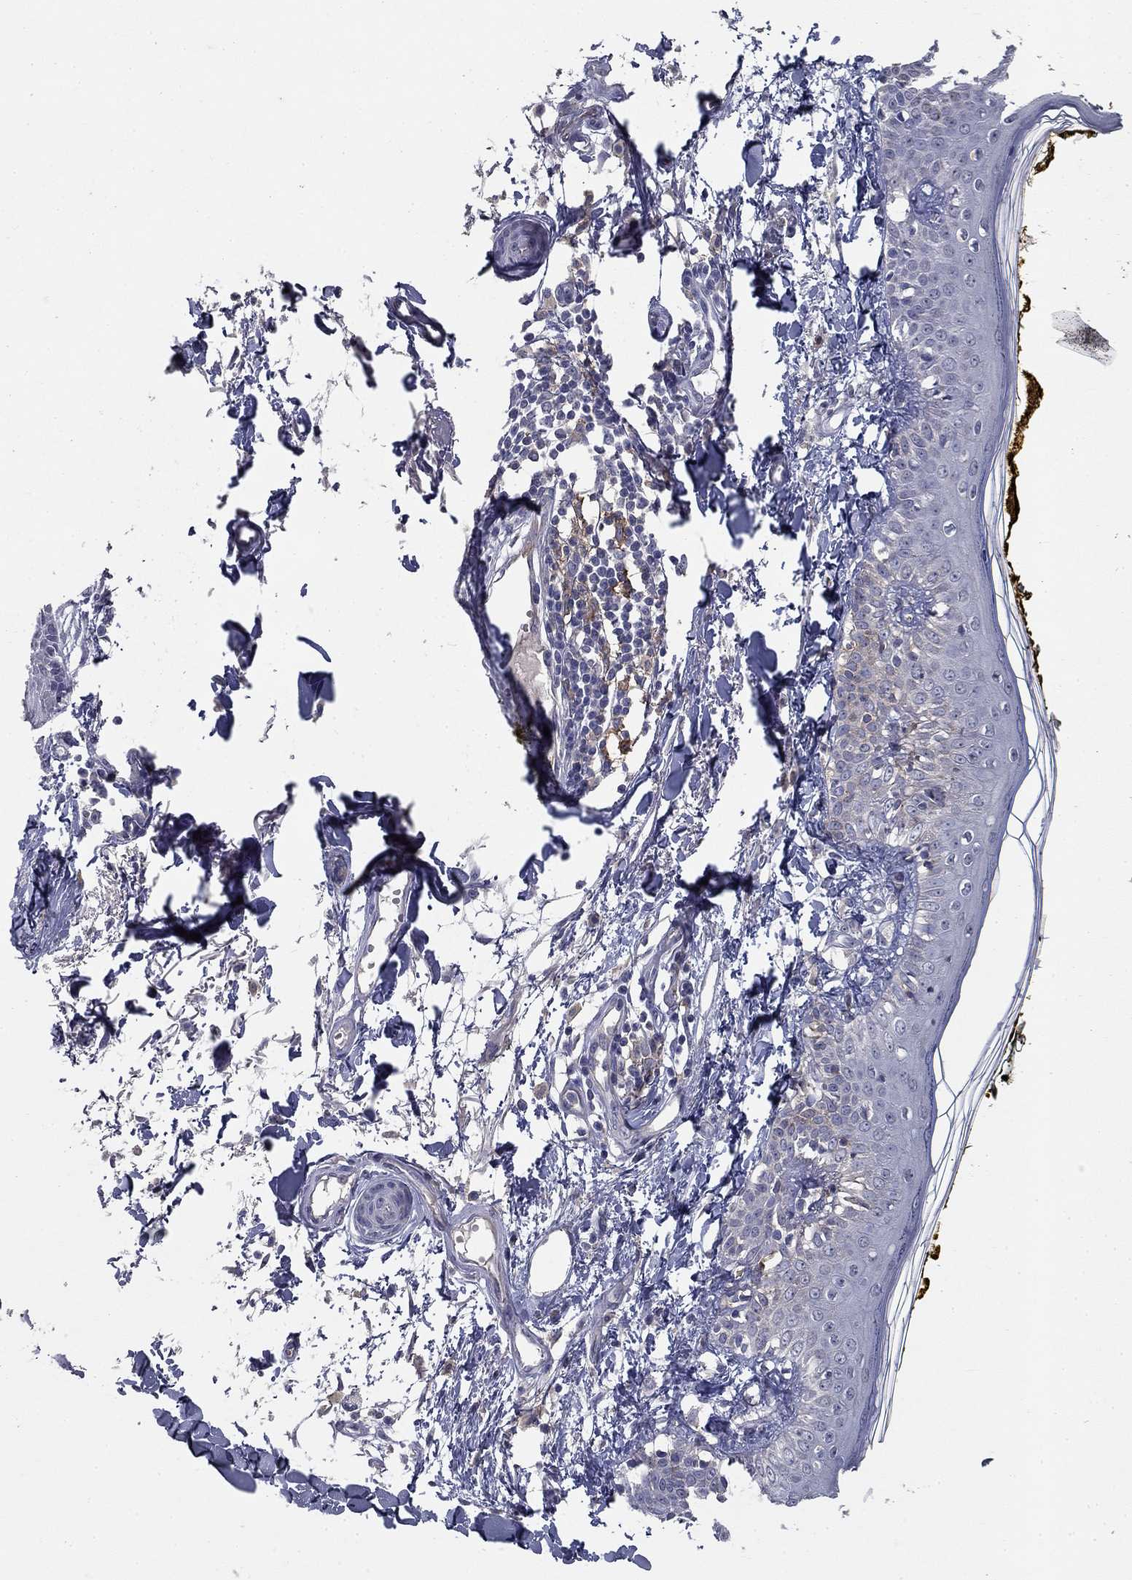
{"staining": {"intensity": "negative", "quantity": "none", "location": "none"}, "tissue": "skin", "cell_type": "Fibroblasts", "image_type": "normal", "snomed": [{"axis": "morphology", "description": "Normal tissue, NOS"}, {"axis": "topography", "description": "Skin"}], "caption": "There is no significant expression in fibroblasts of skin. (DAB IHC visualized using brightfield microscopy, high magnification).", "gene": "CD274", "patient": {"sex": "male", "age": 76}}